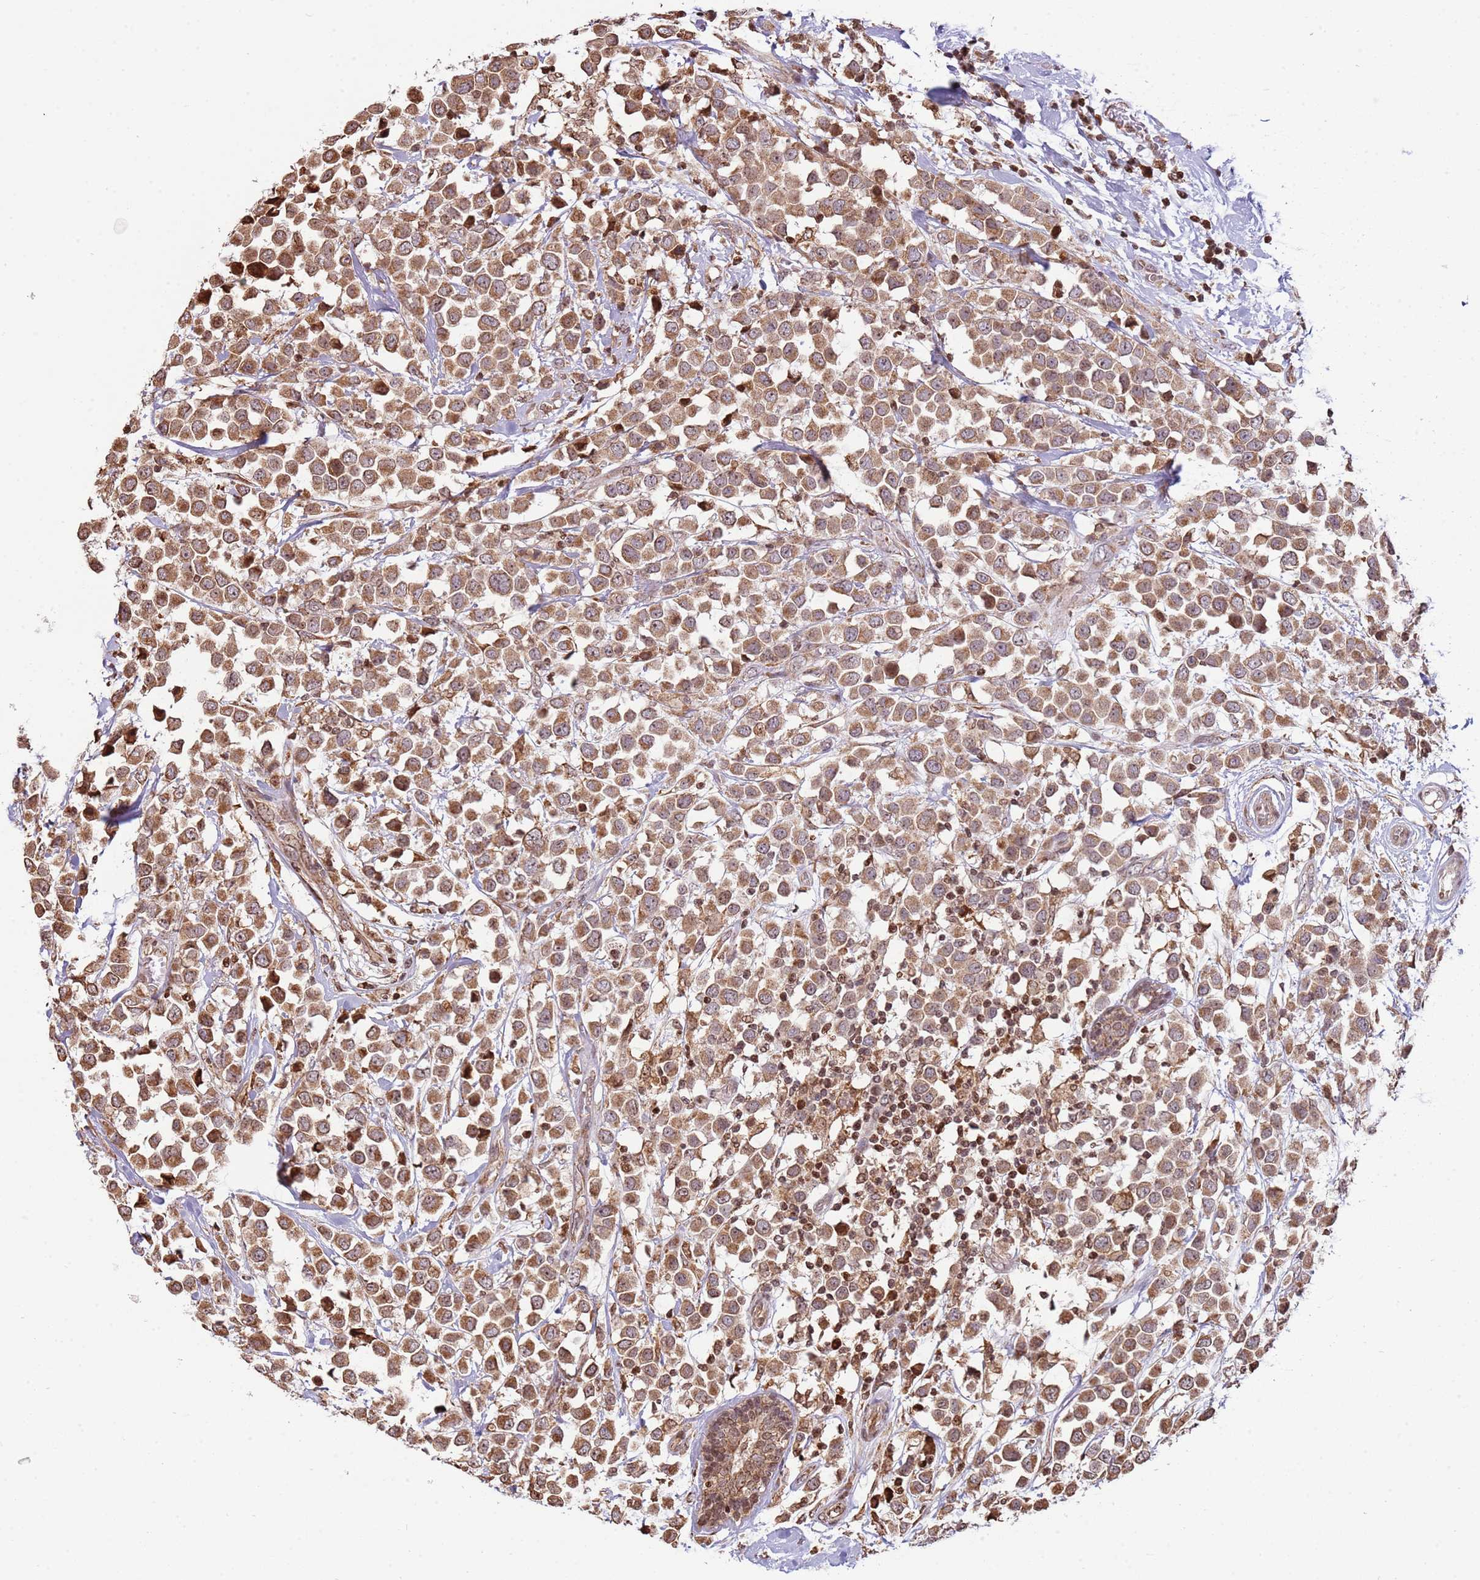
{"staining": {"intensity": "moderate", "quantity": ">75%", "location": "cytoplasmic/membranous,nuclear"}, "tissue": "breast cancer", "cell_type": "Tumor cells", "image_type": "cancer", "snomed": [{"axis": "morphology", "description": "Duct carcinoma"}, {"axis": "topography", "description": "Breast"}], "caption": "Invasive ductal carcinoma (breast) stained with IHC displays moderate cytoplasmic/membranous and nuclear positivity in about >75% of tumor cells. (DAB (3,3'-diaminobenzidine) = brown stain, brightfield microscopy at high magnification).", "gene": "SCAF1", "patient": {"sex": "female", "age": 61}}